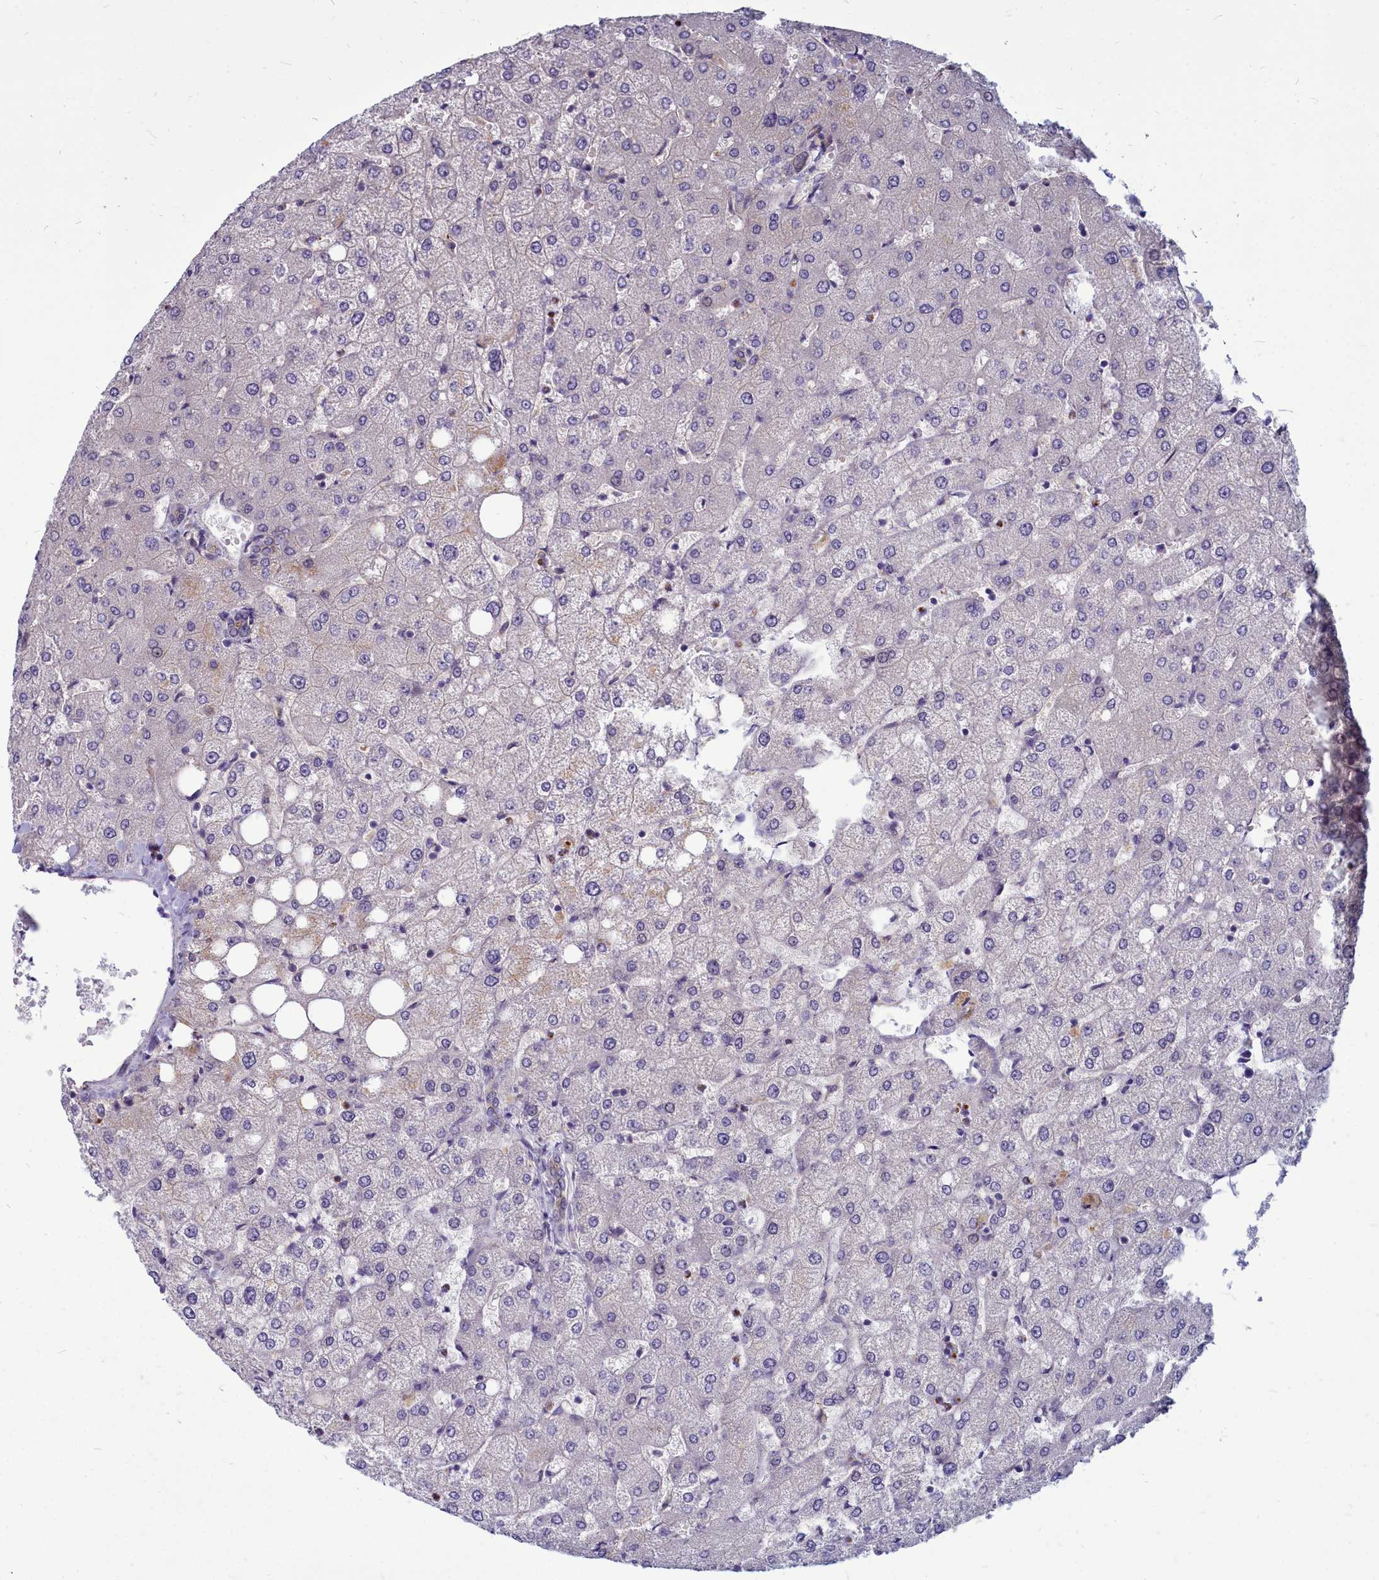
{"staining": {"intensity": "negative", "quantity": "none", "location": "none"}, "tissue": "liver", "cell_type": "Cholangiocytes", "image_type": "normal", "snomed": [{"axis": "morphology", "description": "Normal tissue, NOS"}, {"axis": "topography", "description": "Liver"}], "caption": "DAB (3,3'-diaminobenzidine) immunohistochemical staining of normal human liver exhibits no significant expression in cholangiocytes.", "gene": "TTC5", "patient": {"sex": "female", "age": 54}}